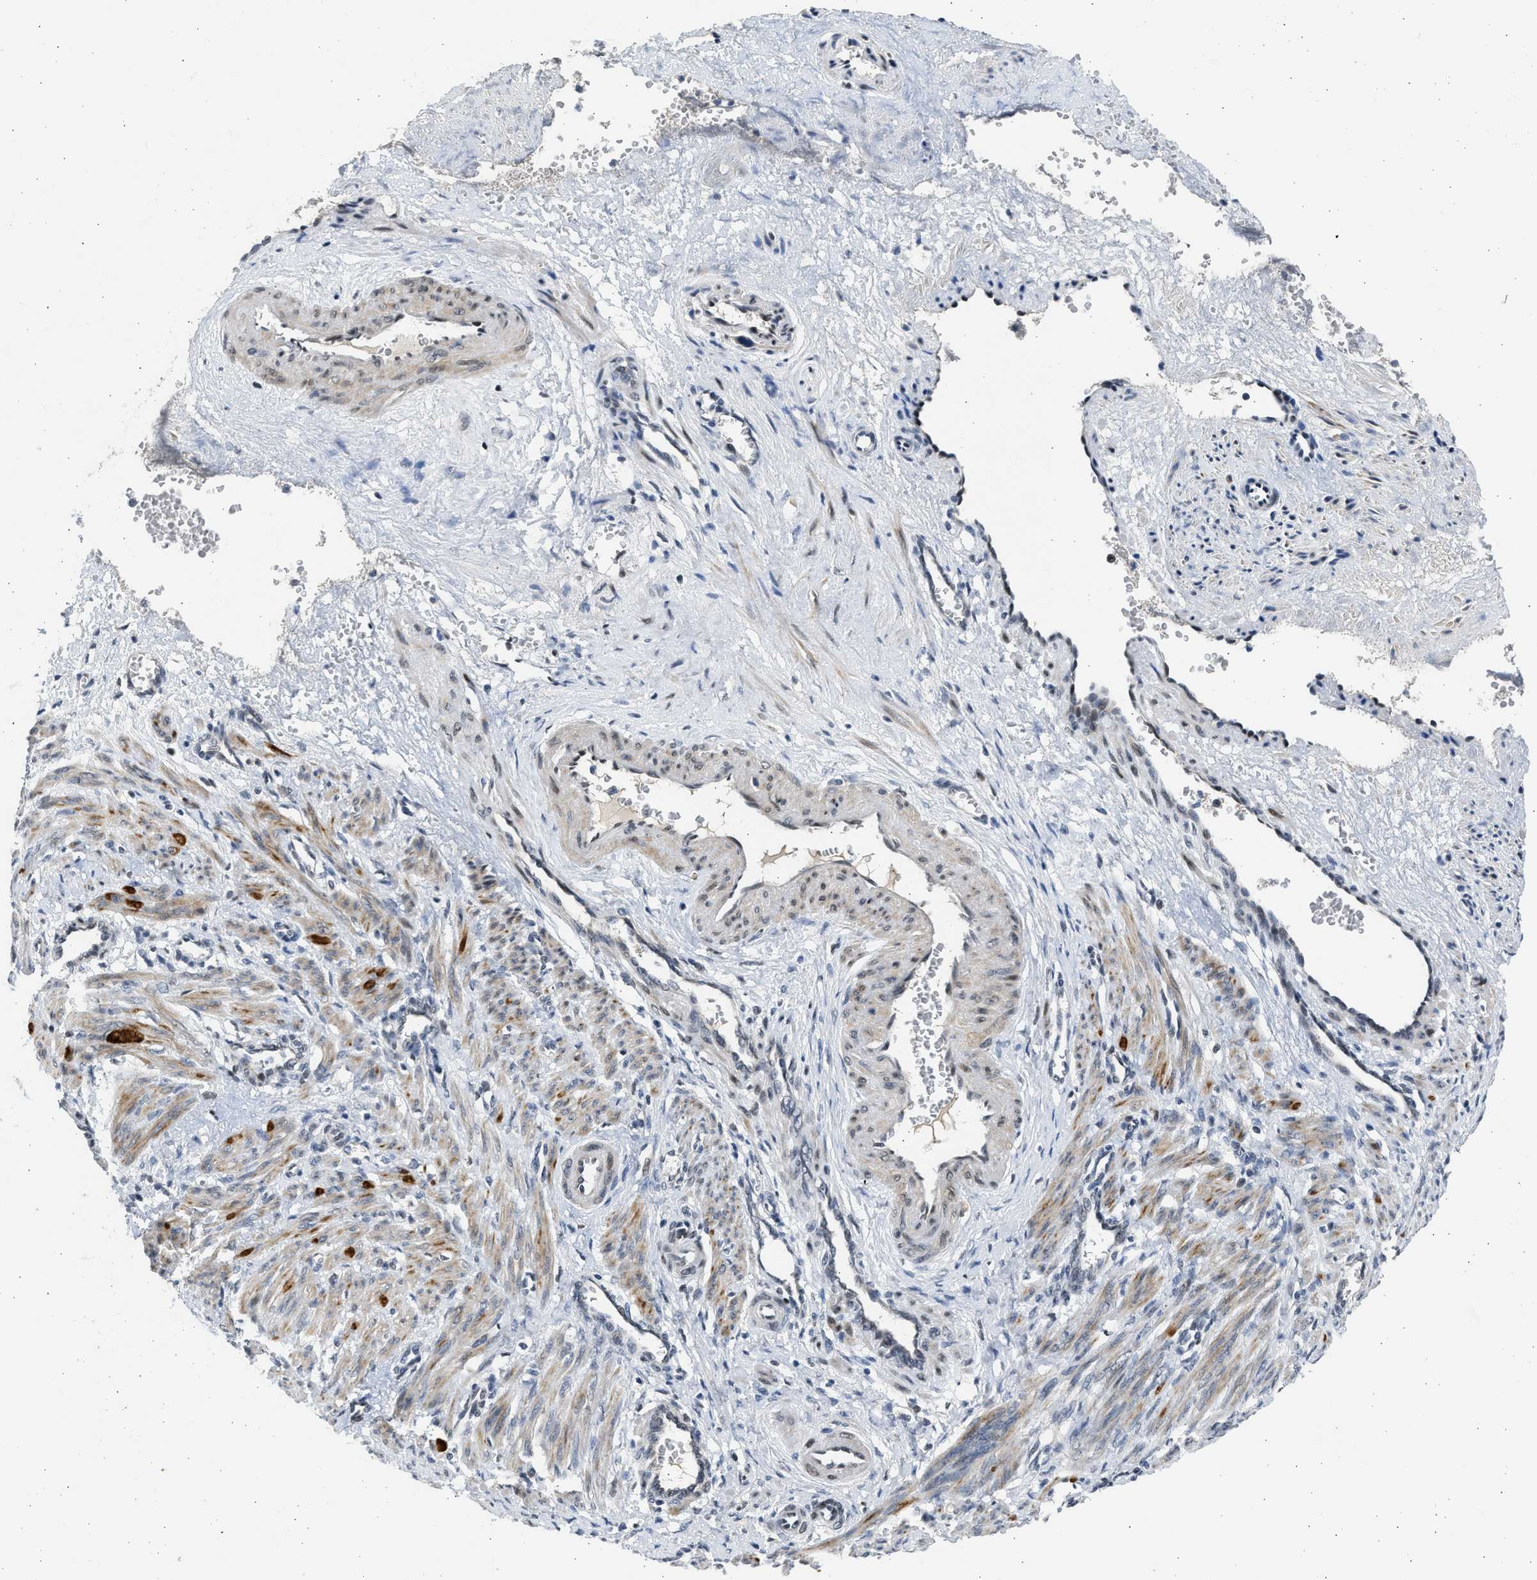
{"staining": {"intensity": "moderate", "quantity": "<25%", "location": "cytoplasmic/membranous"}, "tissue": "smooth muscle", "cell_type": "Smooth muscle cells", "image_type": "normal", "snomed": [{"axis": "morphology", "description": "Normal tissue, NOS"}, {"axis": "topography", "description": "Endometrium"}], "caption": "Immunohistochemical staining of normal human smooth muscle displays <25% levels of moderate cytoplasmic/membranous protein expression in approximately <25% of smooth muscle cells.", "gene": "HMGN3", "patient": {"sex": "female", "age": 33}}